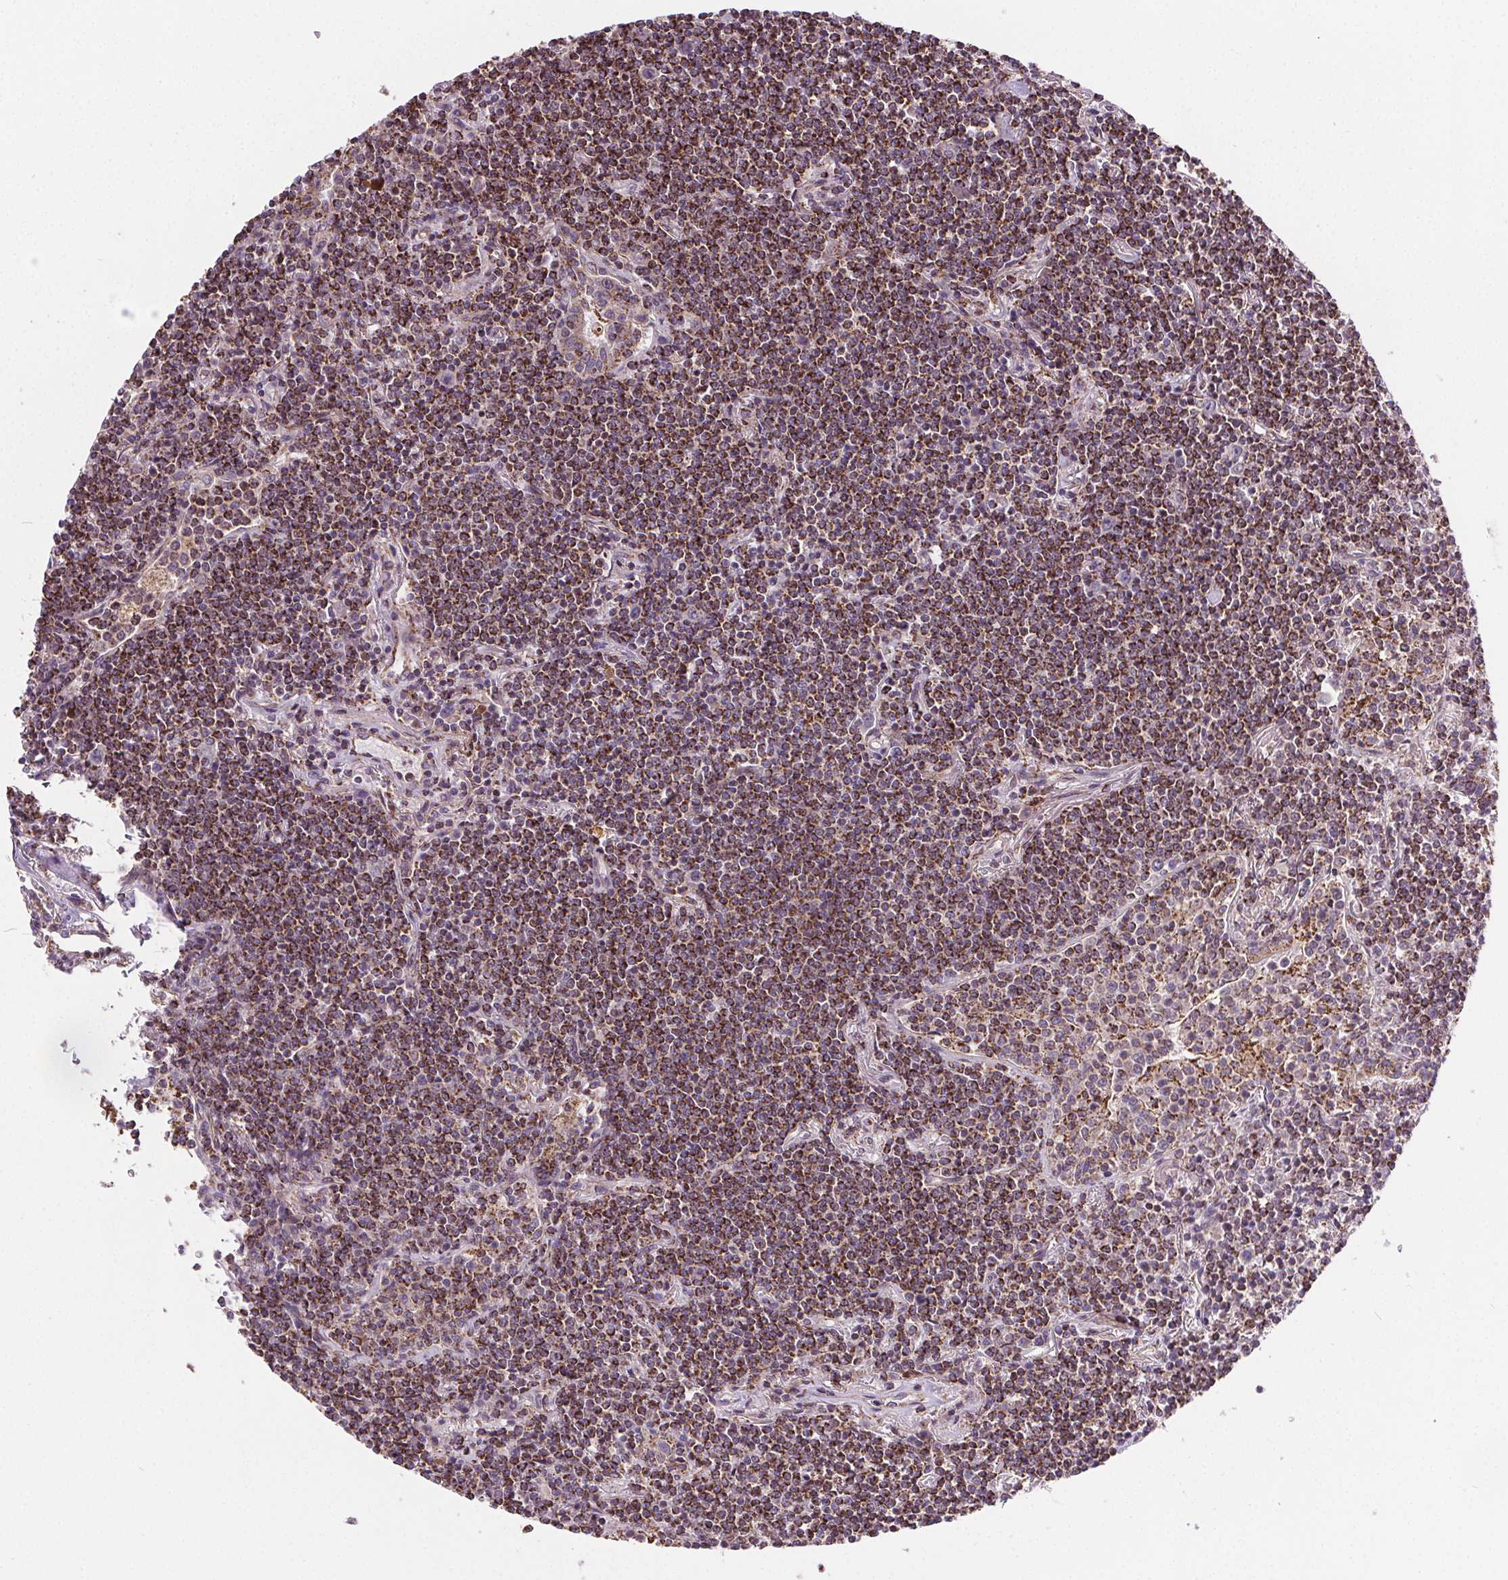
{"staining": {"intensity": "strong", "quantity": ">75%", "location": "cytoplasmic/membranous"}, "tissue": "lymphoma", "cell_type": "Tumor cells", "image_type": "cancer", "snomed": [{"axis": "morphology", "description": "Malignant lymphoma, non-Hodgkin's type, Low grade"}, {"axis": "topography", "description": "Lung"}], "caption": "High-power microscopy captured an immunohistochemistry (IHC) image of lymphoma, revealing strong cytoplasmic/membranous positivity in approximately >75% of tumor cells. Nuclei are stained in blue.", "gene": "GOLT1B", "patient": {"sex": "female", "age": 71}}